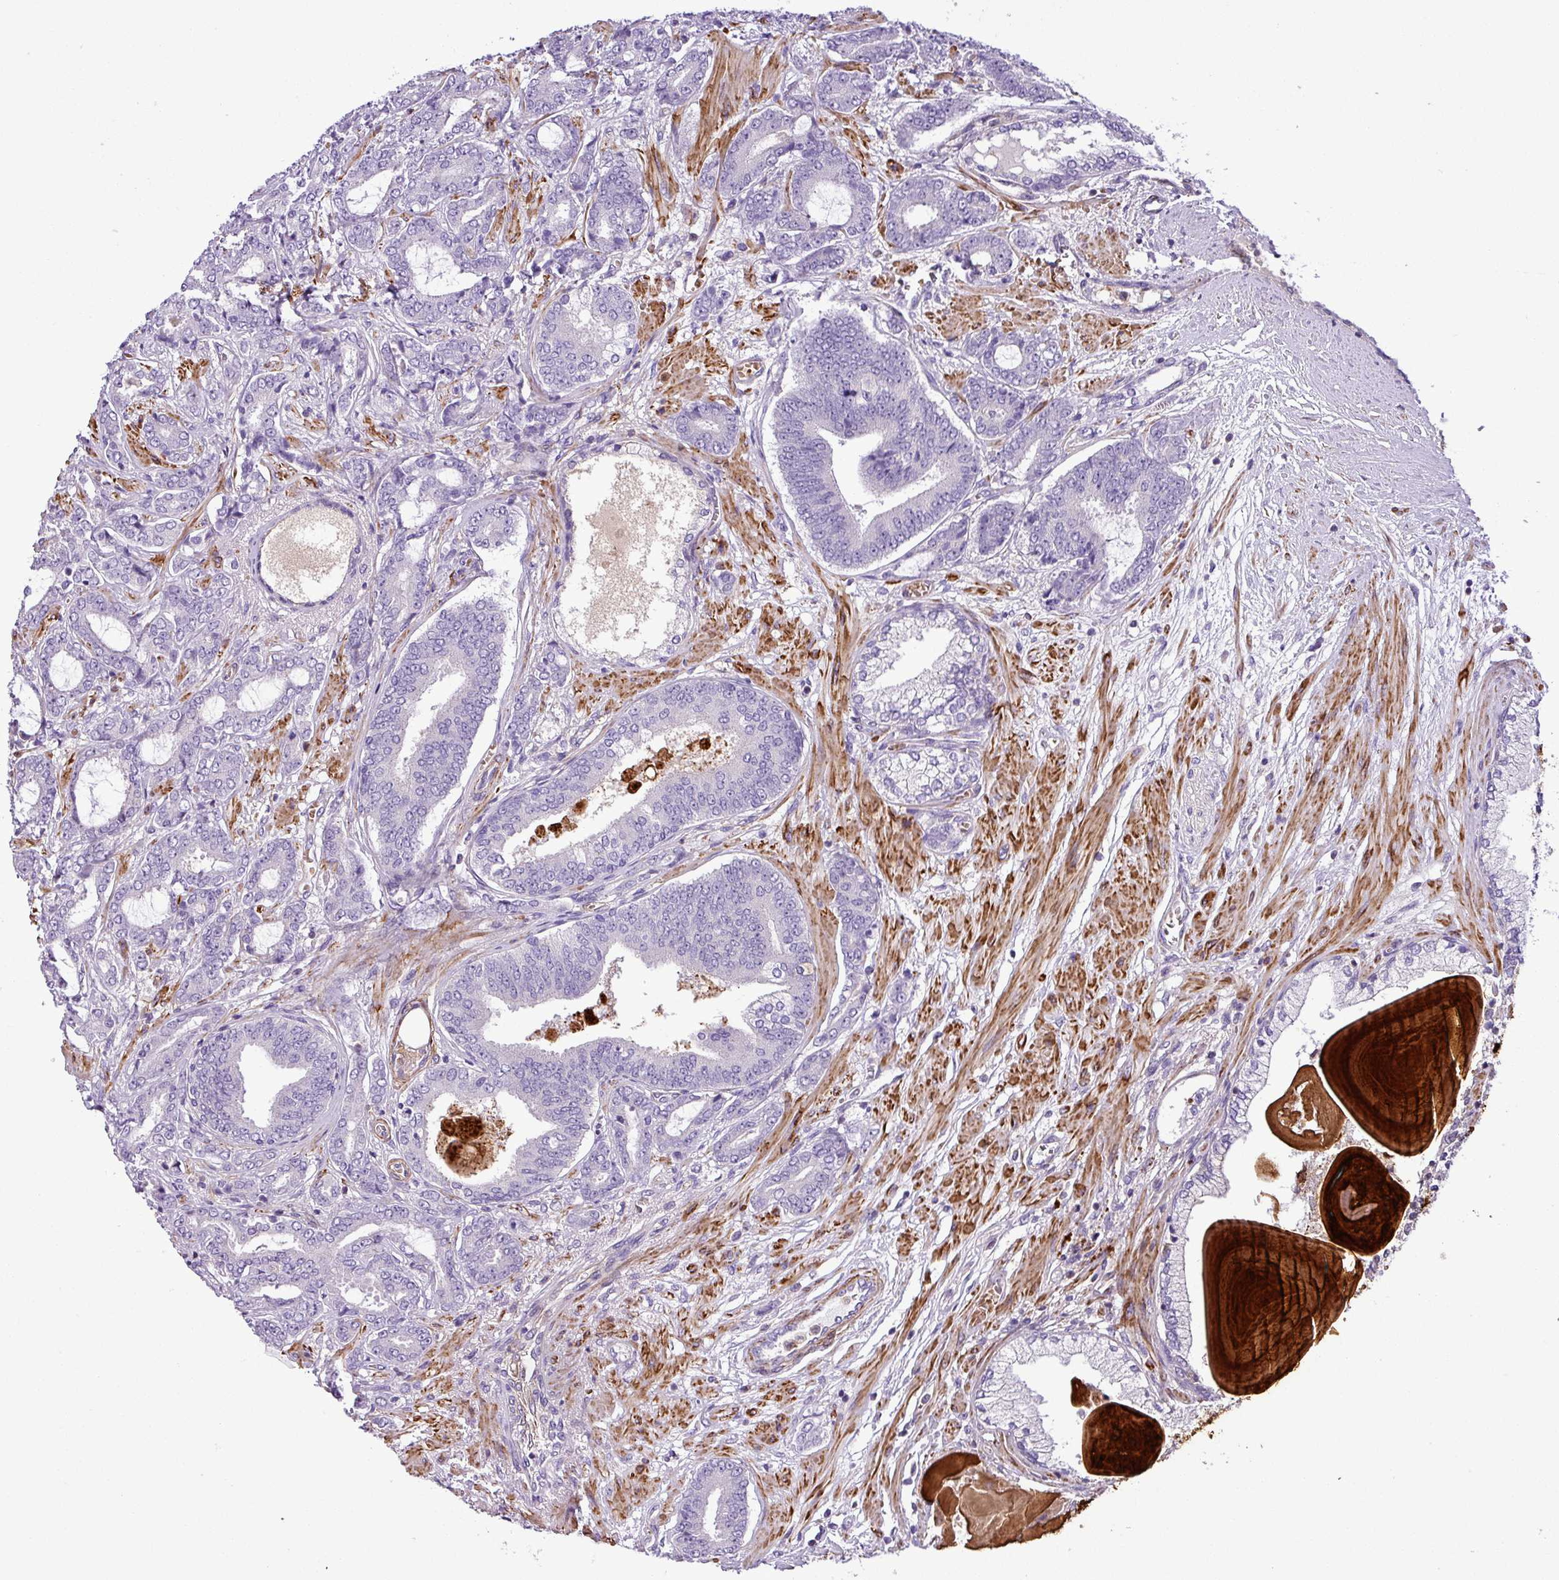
{"staining": {"intensity": "negative", "quantity": "none", "location": "none"}, "tissue": "prostate cancer", "cell_type": "Tumor cells", "image_type": "cancer", "snomed": [{"axis": "morphology", "description": "Adenocarcinoma, Low grade"}, {"axis": "topography", "description": "Prostate and seminal vesicle, NOS"}], "caption": "A micrograph of human prostate cancer (low-grade adenocarcinoma) is negative for staining in tumor cells.", "gene": "NBEAL2", "patient": {"sex": "male", "age": 61}}